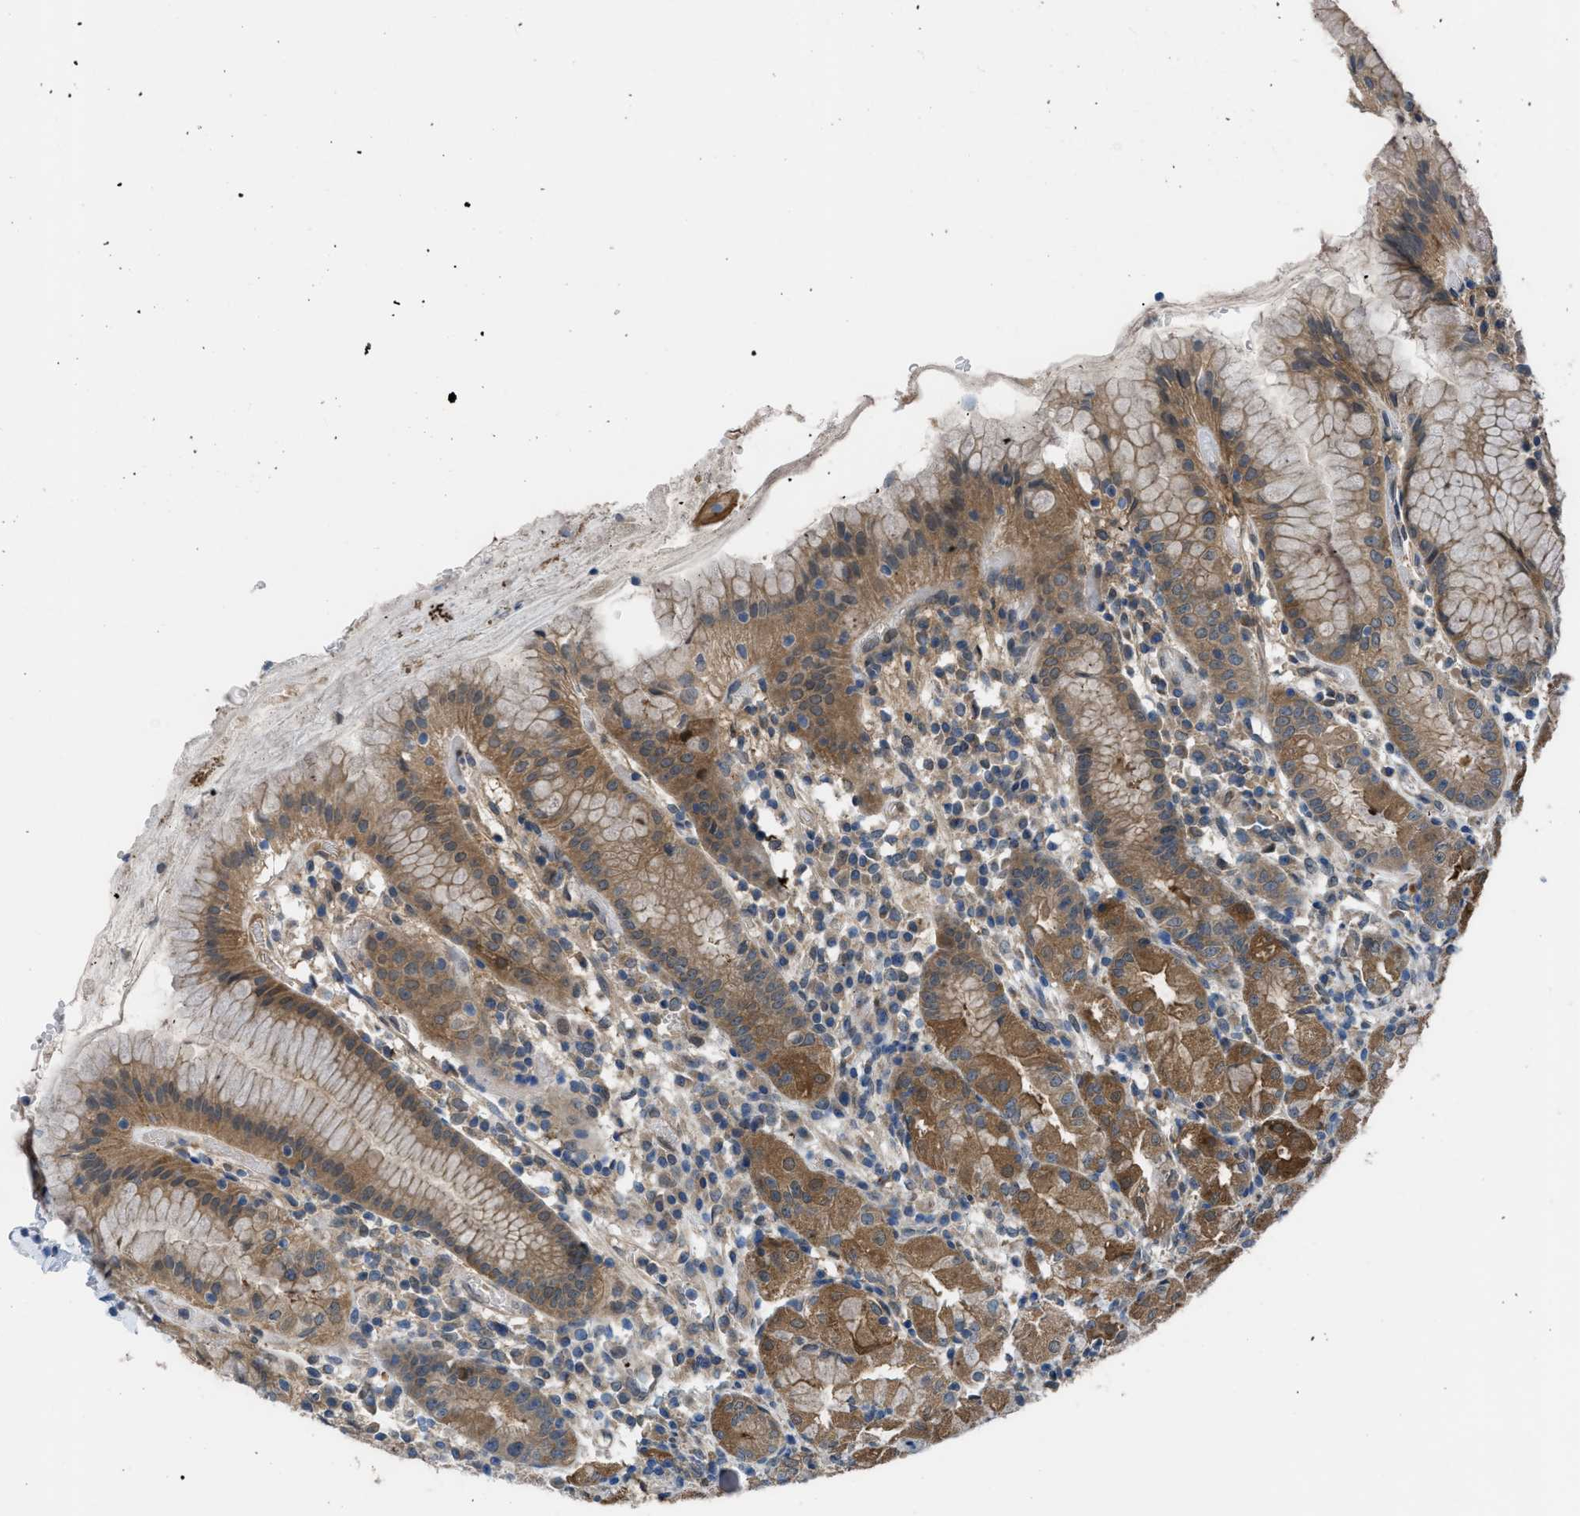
{"staining": {"intensity": "moderate", "quantity": ">75%", "location": "cytoplasmic/membranous"}, "tissue": "stomach", "cell_type": "Glandular cells", "image_type": "normal", "snomed": [{"axis": "morphology", "description": "Normal tissue, NOS"}, {"axis": "topography", "description": "Stomach"}, {"axis": "topography", "description": "Stomach, lower"}], "caption": "Unremarkable stomach exhibits moderate cytoplasmic/membranous positivity in about >75% of glandular cells.", "gene": "BAZ2B", "patient": {"sex": "female", "age": 75}}